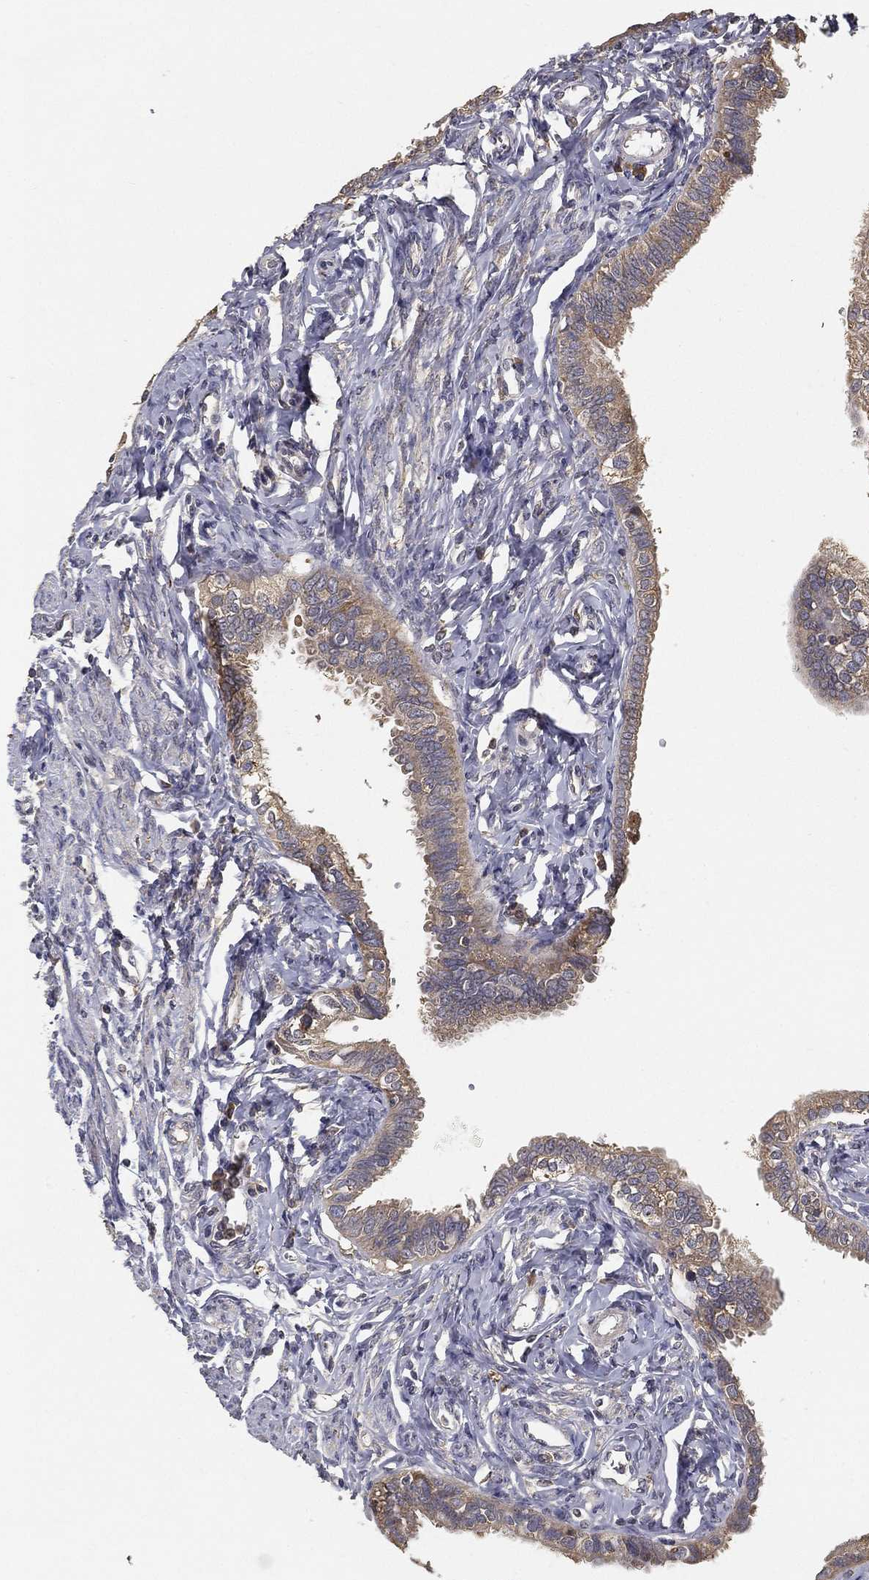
{"staining": {"intensity": "weak", "quantity": ">75%", "location": "cytoplasmic/membranous"}, "tissue": "fallopian tube", "cell_type": "Glandular cells", "image_type": "normal", "snomed": [{"axis": "morphology", "description": "Normal tissue, NOS"}, {"axis": "topography", "description": "Fallopian tube"}], "caption": "Approximately >75% of glandular cells in unremarkable fallopian tube demonstrate weak cytoplasmic/membranous protein staining as visualized by brown immunohistochemical staining.", "gene": "MT", "patient": {"sex": "female", "age": 54}}